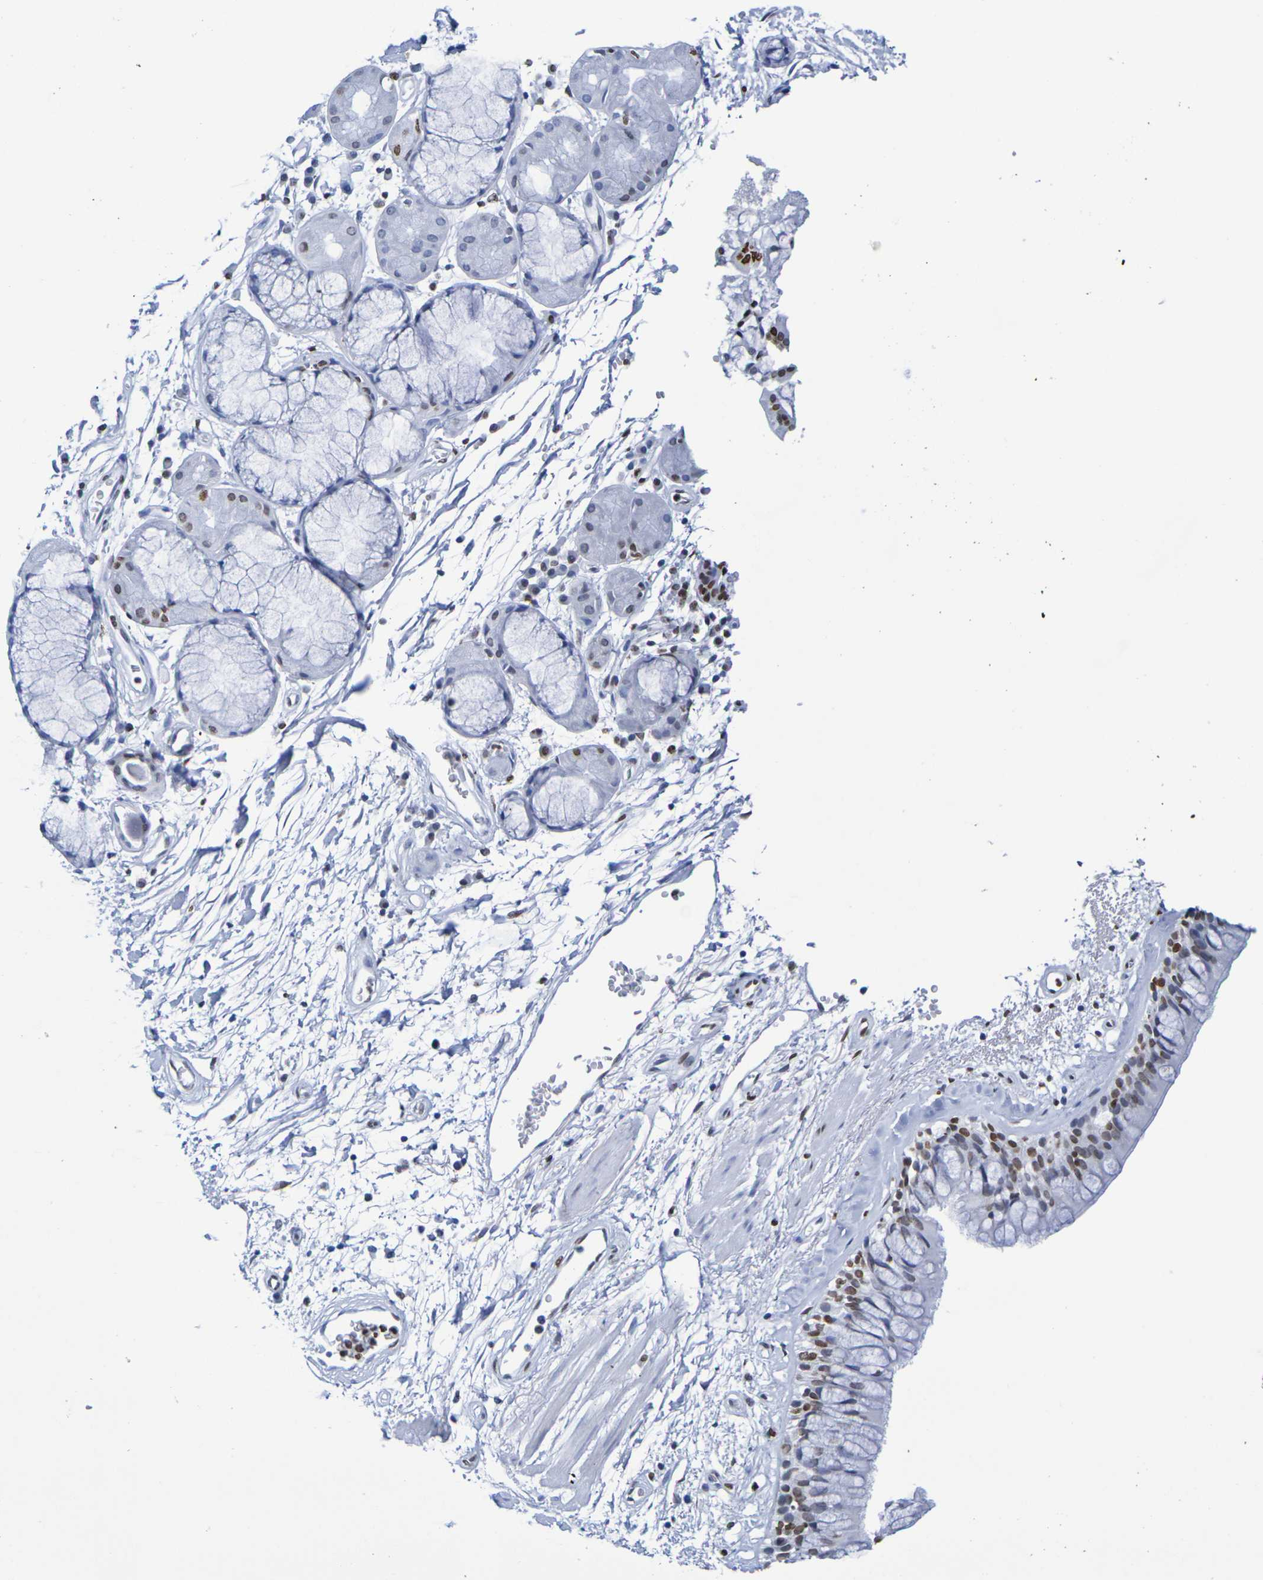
{"staining": {"intensity": "moderate", "quantity": "25%-75%", "location": "nuclear"}, "tissue": "bronchus", "cell_type": "Respiratory epithelial cells", "image_type": "normal", "snomed": [{"axis": "morphology", "description": "Normal tissue, NOS"}, {"axis": "morphology", "description": "Adenocarcinoma, NOS"}, {"axis": "topography", "description": "Bronchus"}, {"axis": "topography", "description": "Lung"}], "caption": "IHC photomicrograph of benign bronchus: human bronchus stained using IHC displays medium levels of moderate protein expression localized specifically in the nuclear of respiratory epithelial cells, appearing as a nuclear brown color.", "gene": "H1", "patient": {"sex": "female", "age": 54}}